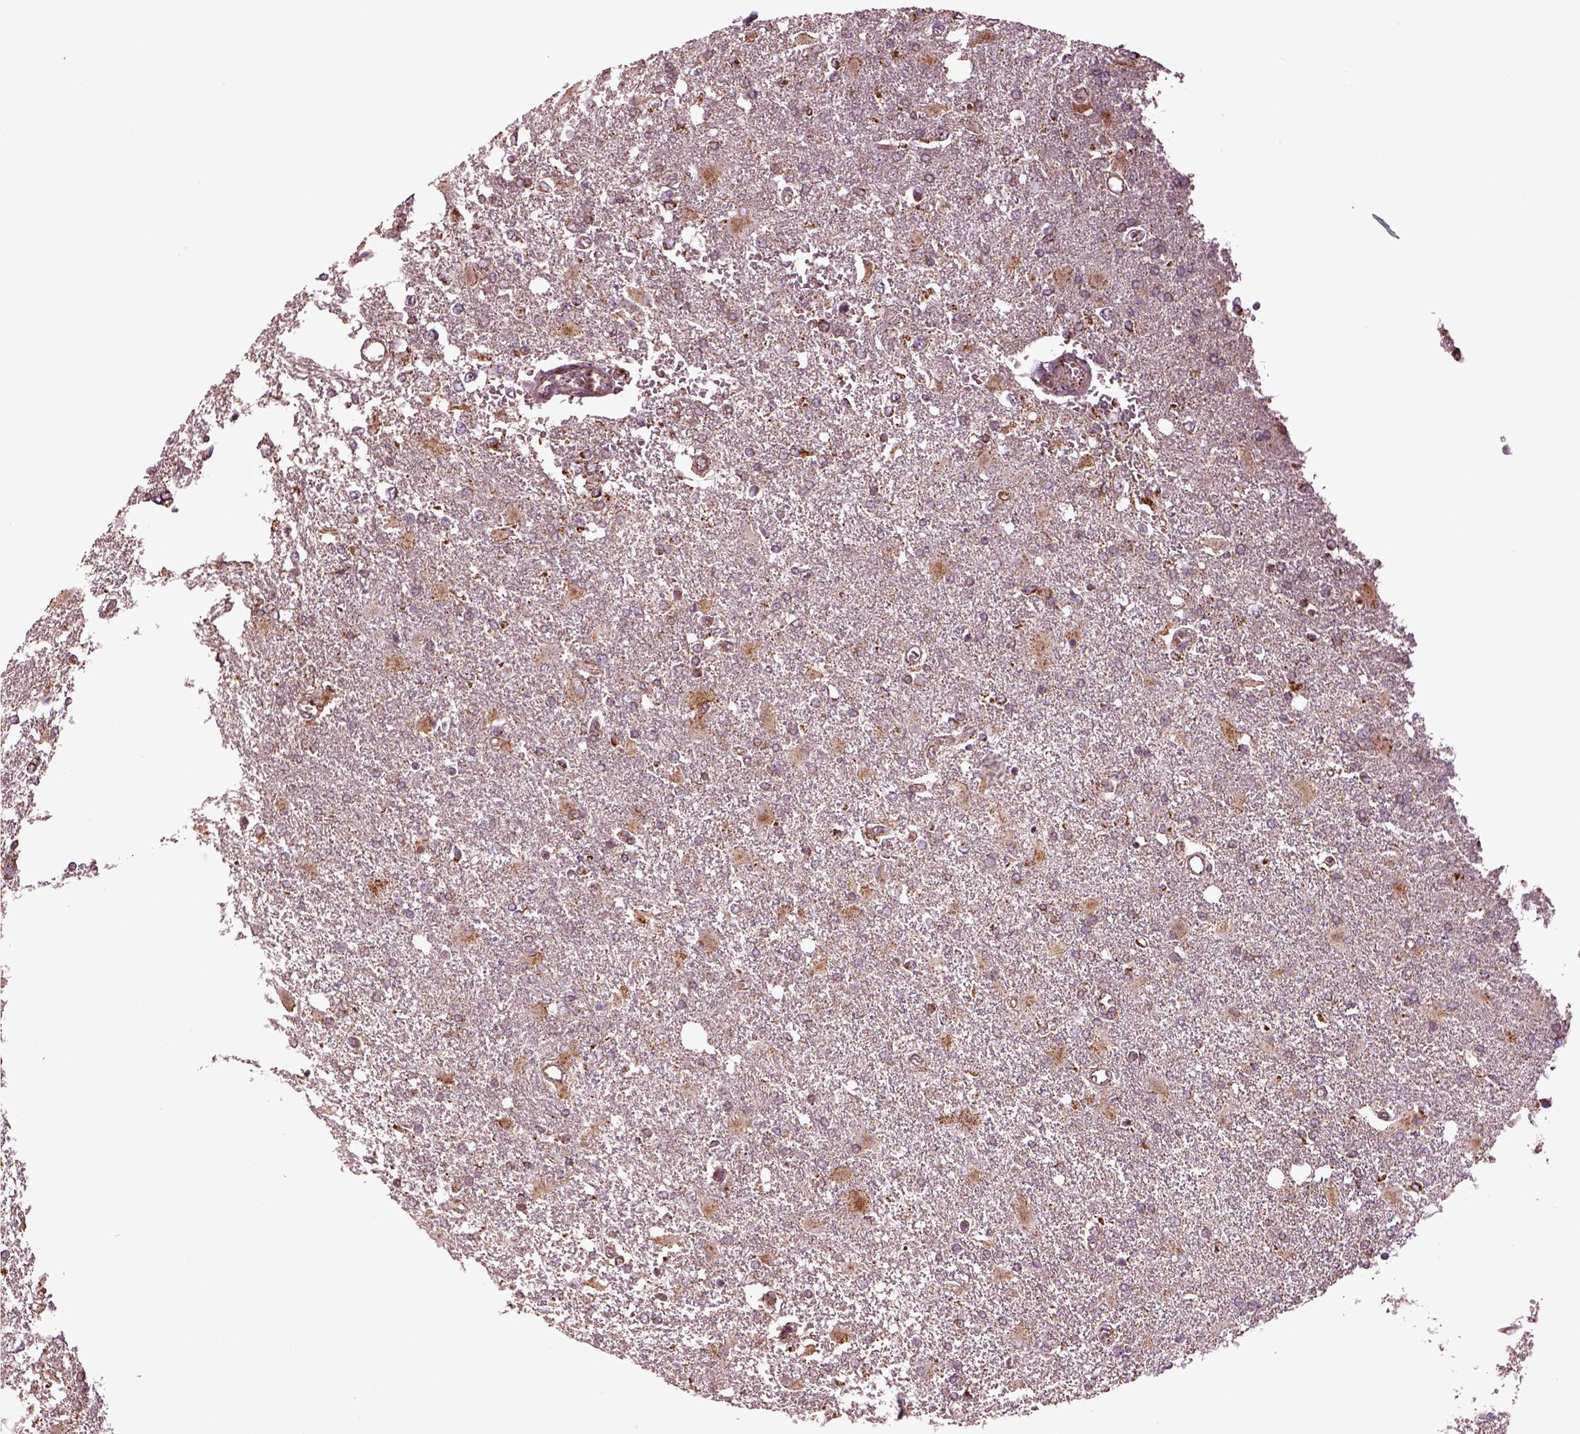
{"staining": {"intensity": "negative", "quantity": "none", "location": "none"}, "tissue": "glioma", "cell_type": "Tumor cells", "image_type": "cancer", "snomed": [{"axis": "morphology", "description": "Glioma, malignant, High grade"}, {"axis": "topography", "description": "Cerebral cortex"}], "caption": "Immunohistochemical staining of human malignant high-grade glioma reveals no significant staining in tumor cells.", "gene": "TMEM254", "patient": {"sex": "male", "age": 79}}